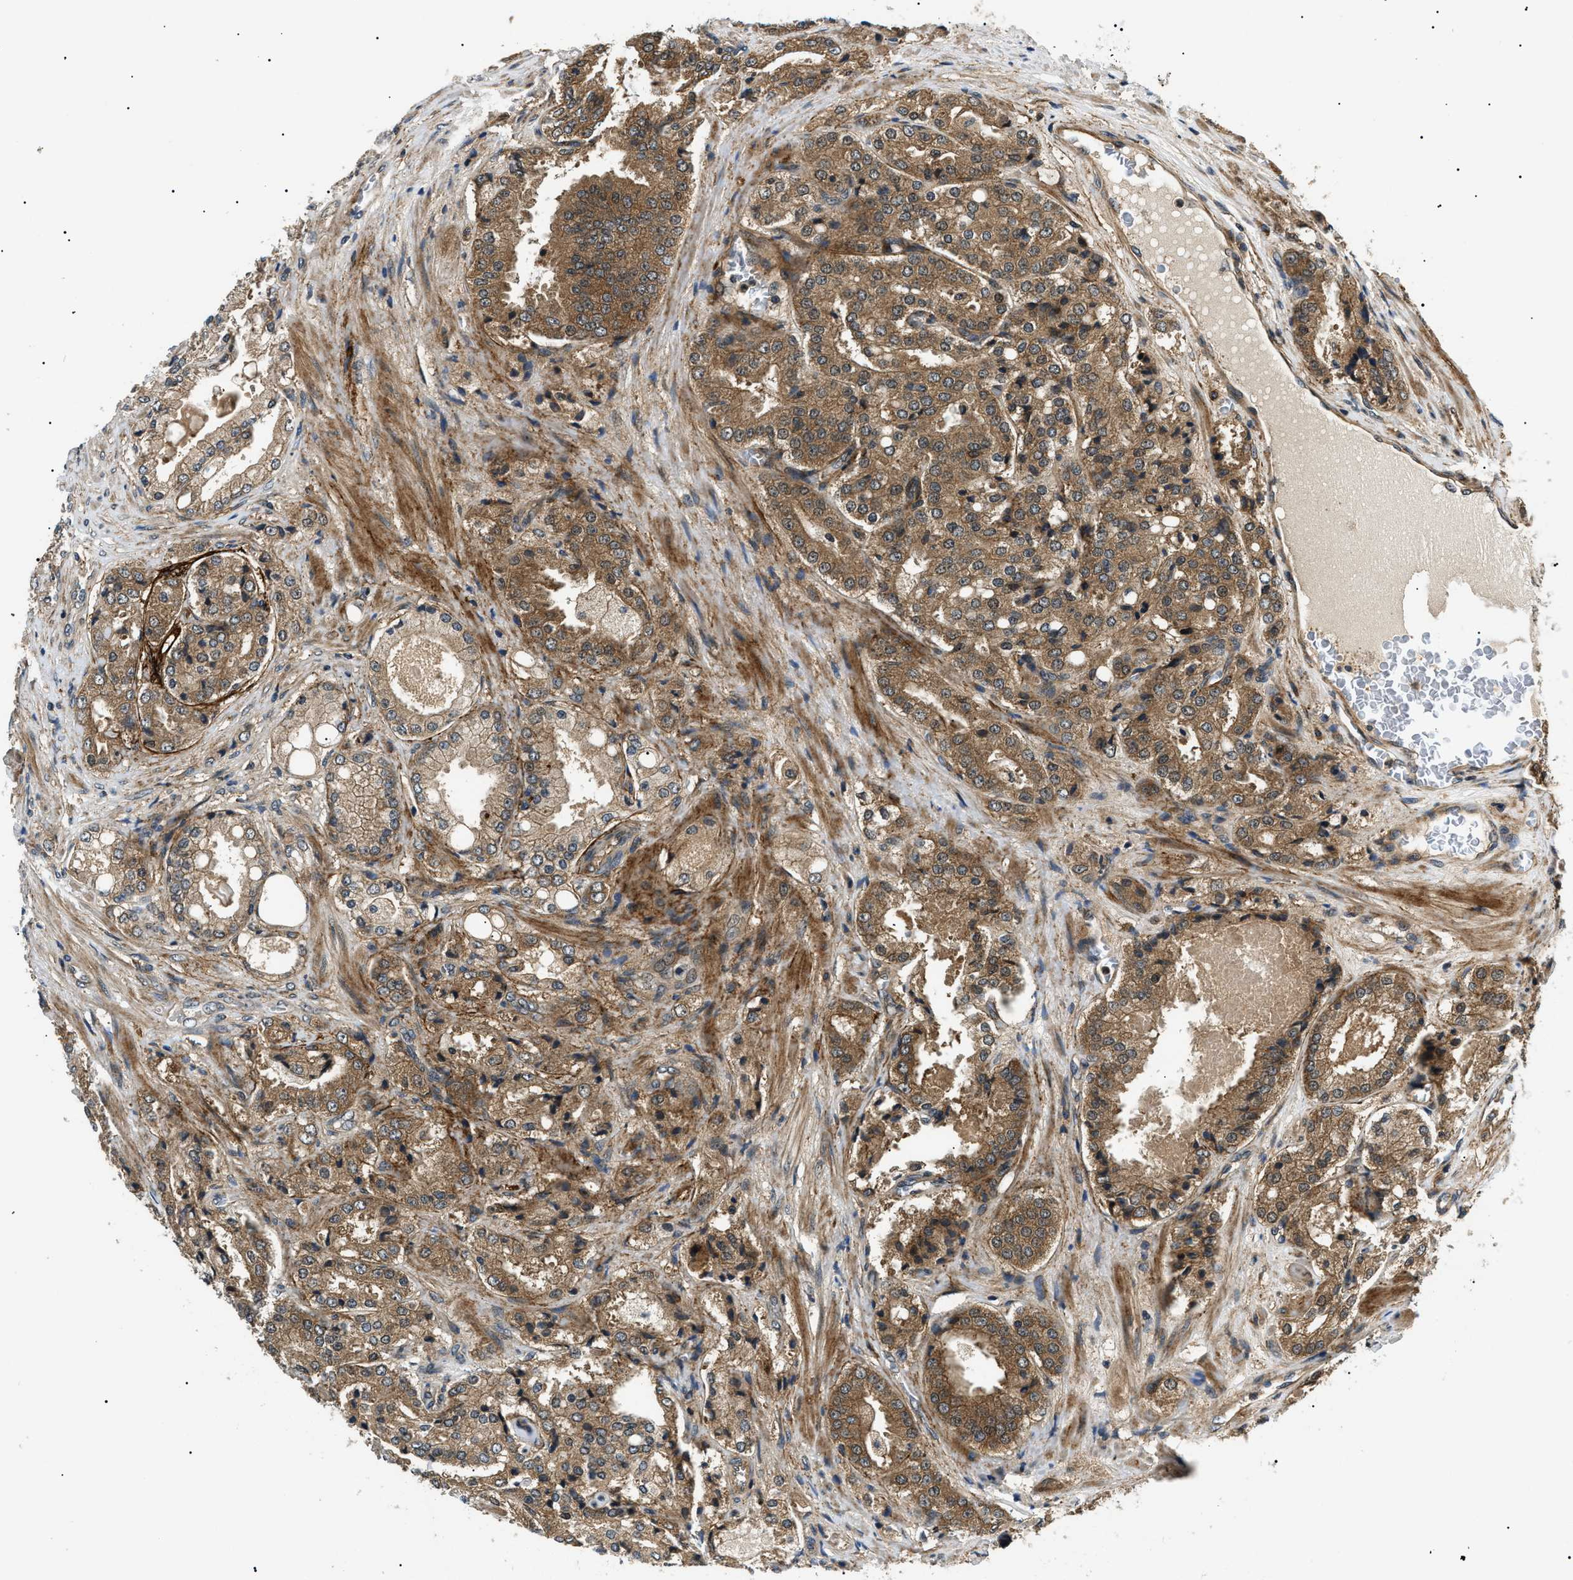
{"staining": {"intensity": "moderate", "quantity": ">75%", "location": "cytoplasmic/membranous"}, "tissue": "prostate cancer", "cell_type": "Tumor cells", "image_type": "cancer", "snomed": [{"axis": "morphology", "description": "Adenocarcinoma, High grade"}, {"axis": "topography", "description": "Prostate"}], "caption": "Tumor cells reveal moderate cytoplasmic/membranous positivity in approximately >75% of cells in prostate adenocarcinoma (high-grade).", "gene": "ATP6AP1", "patient": {"sex": "male", "age": 65}}